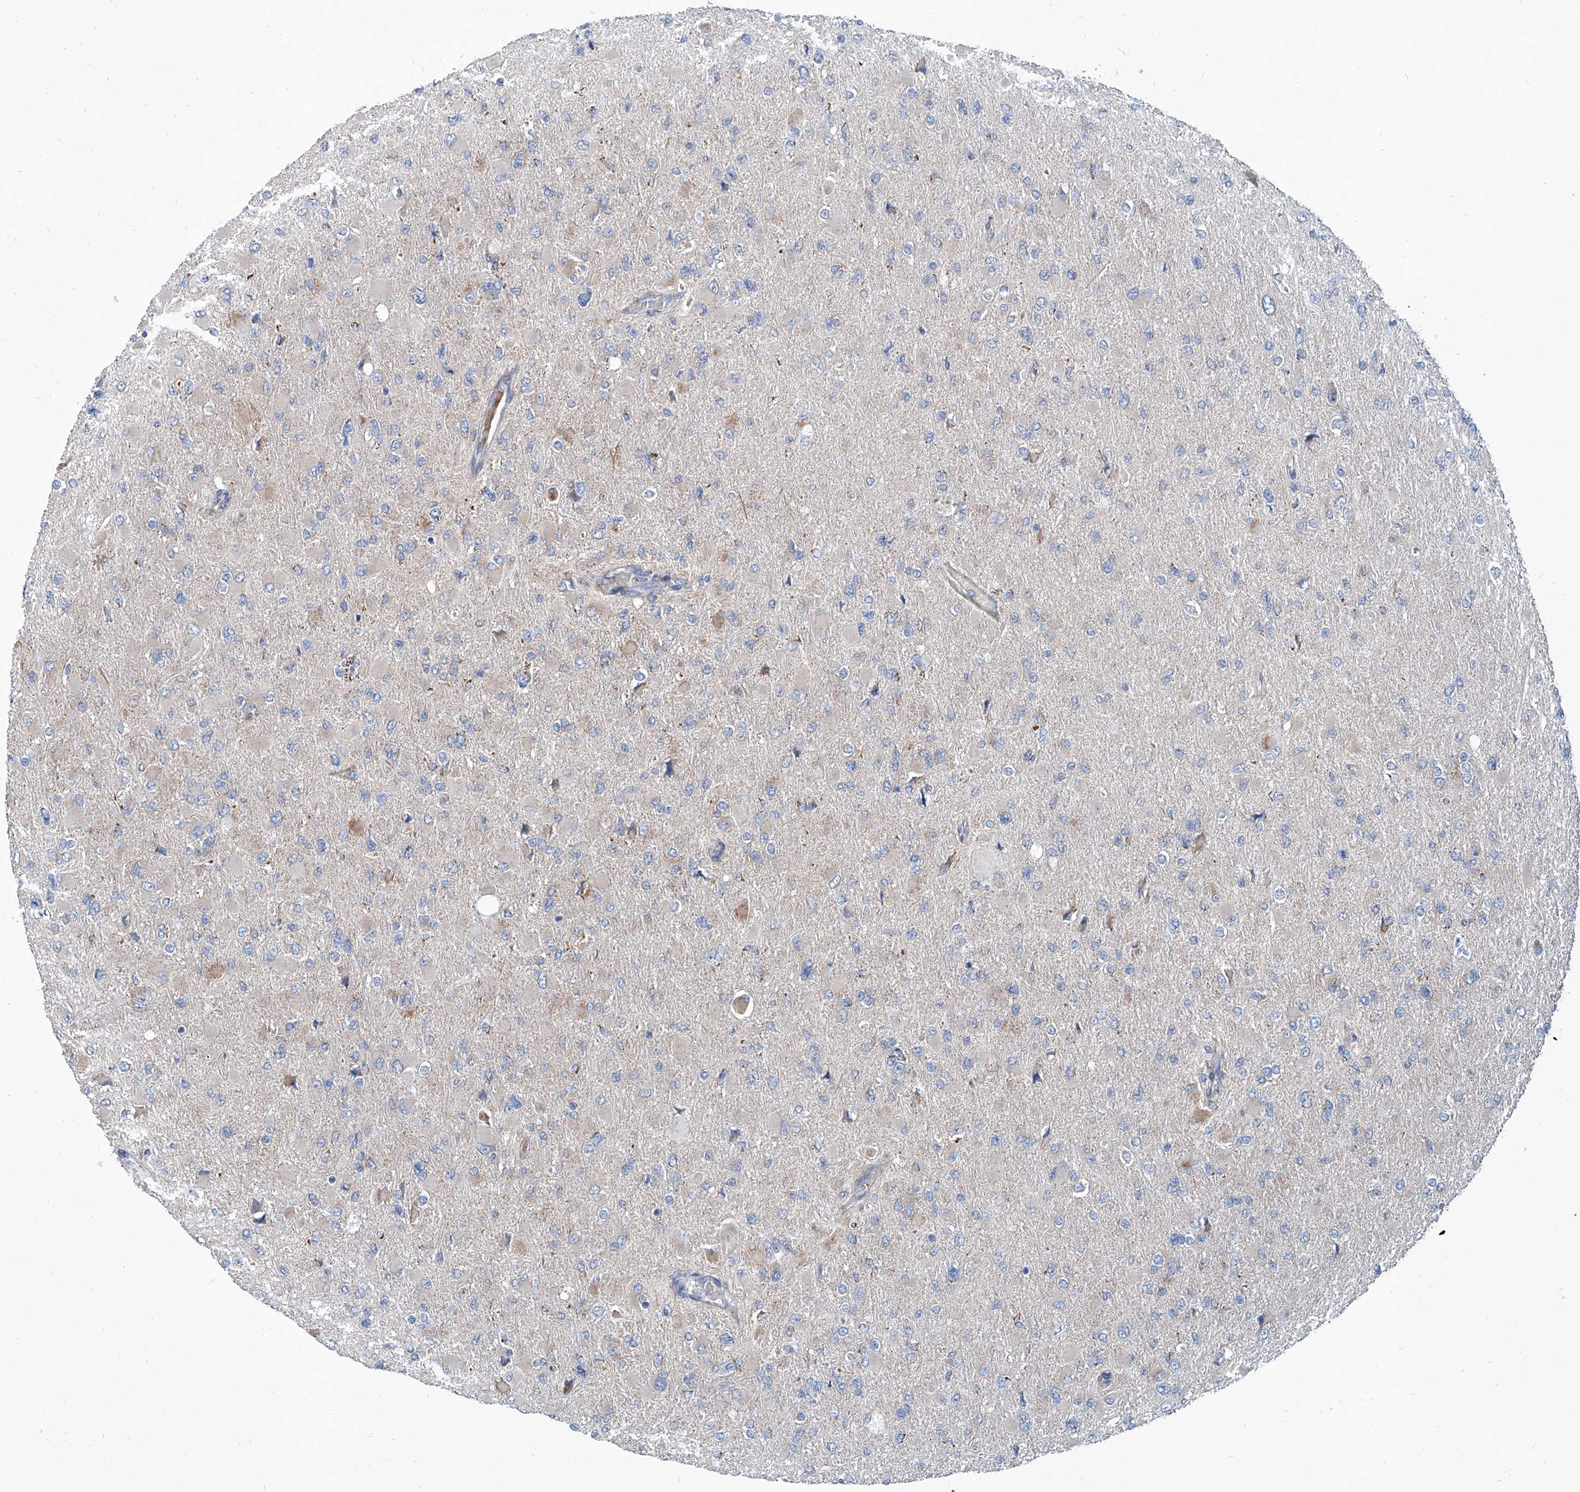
{"staining": {"intensity": "negative", "quantity": "none", "location": "none"}, "tissue": "glioma", "cell_type": "Tumor cells", "image_type": "cancer", "snomed": [{"axis": "morphology", "description": "Glioma, malignant, High grade"}, {"axis": "topography", "description": "Cerebral cortex"}], "caption": "Micrograph shows no significant protein positivity in tumor cells of glioma.", "gene": "USP48", "patient": {"sex": "female", "age": 36}}